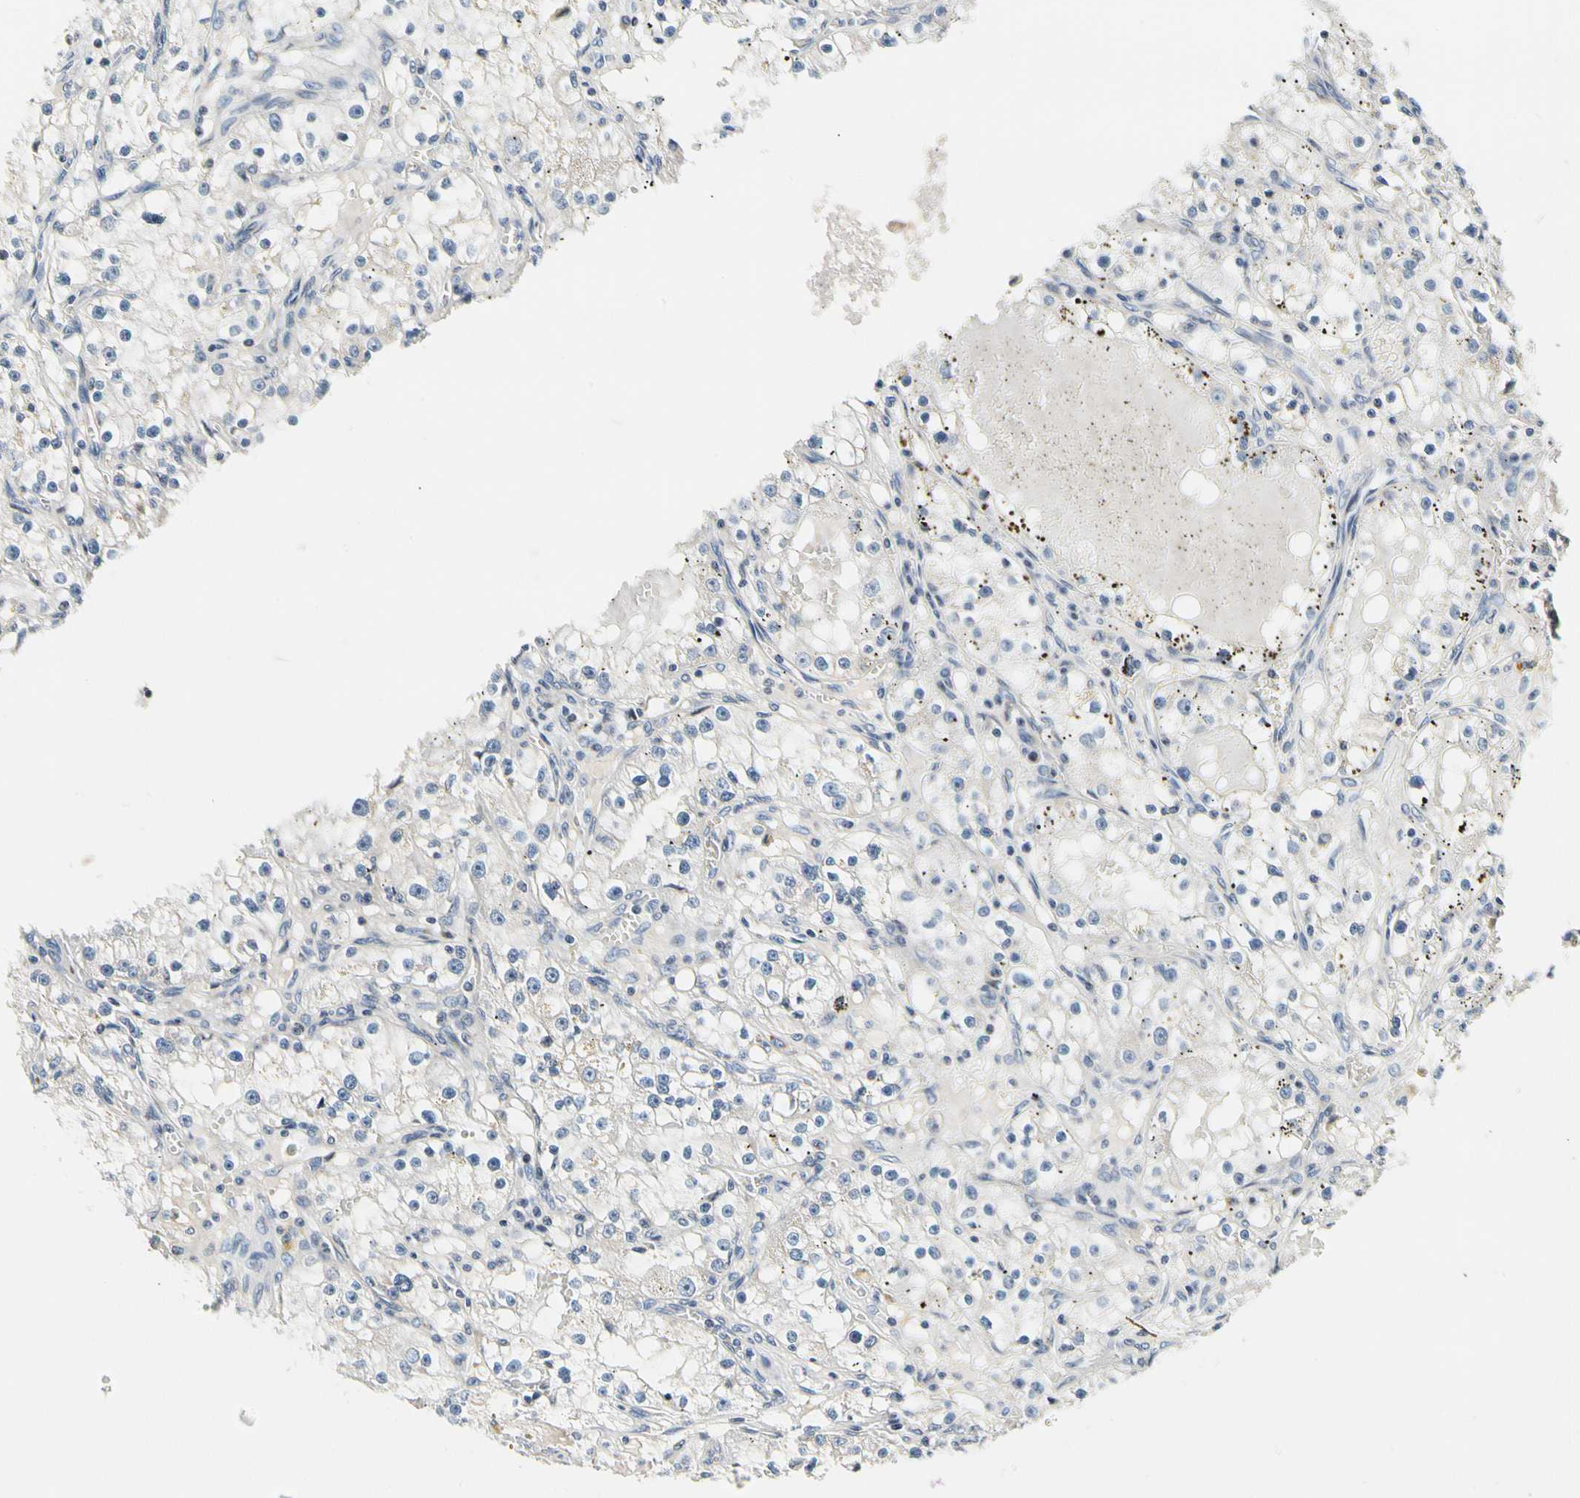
{"staining": {"intensity": "negative", "quantity": "none", "location": "none"}, "tissue": "renal cancer", "cell_type": "Tumor cells", "image_type": "cancer", "snomed": [{"axis": "morphology", "description": "Adenocarcinoma, NOS"}, {"axis": "topography", "description": "Kidney"}], "caption": "Immunohistochemistry (IHC) histopathology image of neoplastic tissue: human adenocarcinoma (renal) stained with DAB (3,3'-diaminobenzidine) exhibits no significant protein staining in tumor cells.", "gene": "SOX30", "patient": {"sex": "male", "age": 56}}